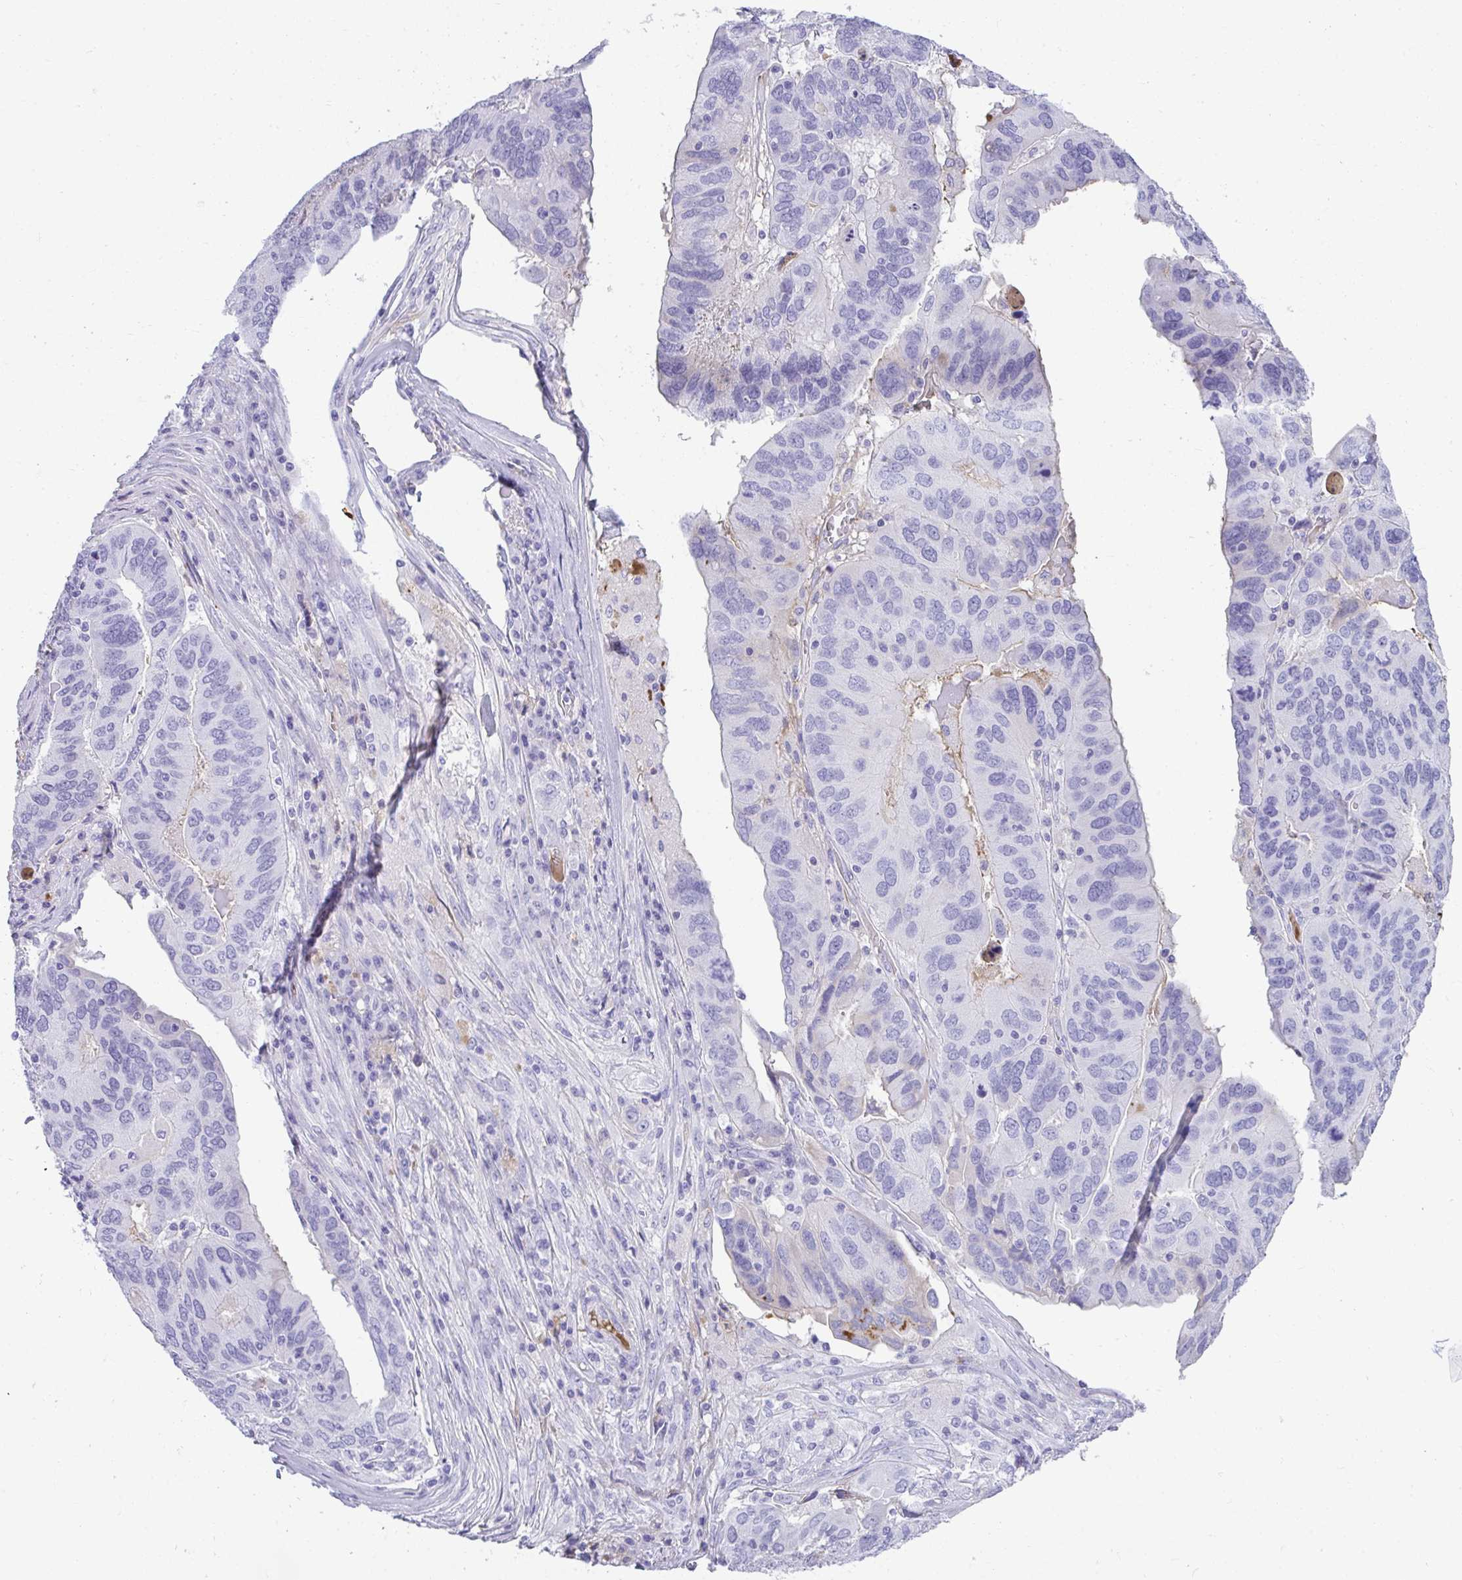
{"staining": {"intensity": "negative", "quantity": "none", "location": "none"}, "tissue": "ovarian cancer", "cell_type": "Tumor cells", "image_type": "cancer", "snomed": [{"axis": "morphology", "description": "Cystadenocarcinoma, serous, NOS"}, {"axis": "topography", "description": "Ovary"}], "caption": "A high-resolution histopathology image shows immunohistochemistry (IHC) staining of ovarian cancer, which displays no significant expression in tumor cells.", "gene": "ZSWIM3", "patient": {"sex": "female", "age": 79}}